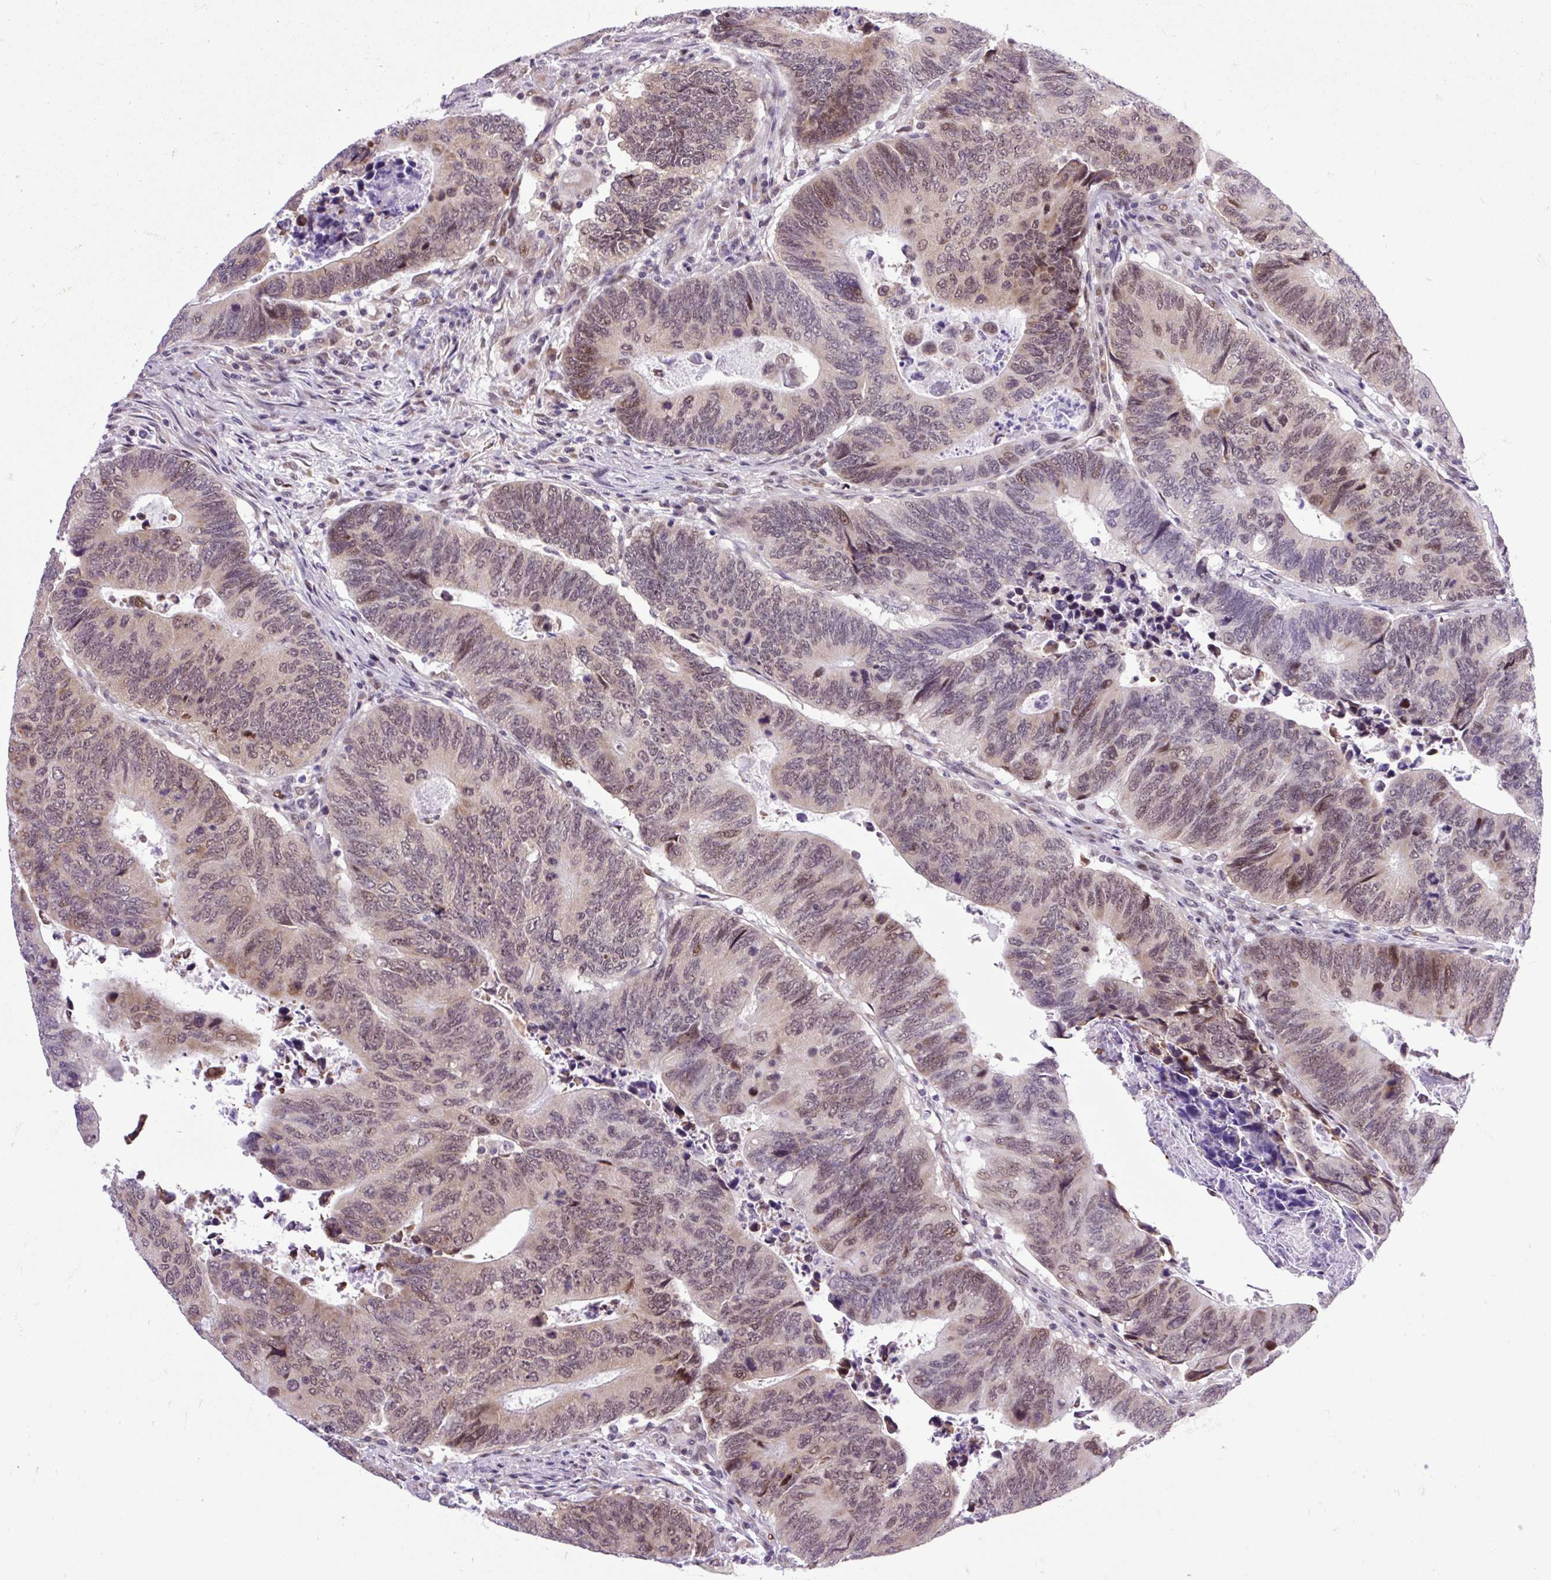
{"staining": {"intensity": "moderate", "quantity": "25%-75%", "location": "nuclear"}, "tissue": "colorectal cancer", "cell_type": "Tumor cells", "image_type": "cancer", "snomed": [{"axis": "morphology", "description": "Adenocarcinoma, NOS"}, {"axis": "topography", "description": "Colon"}], "caption": "Human colorectal cancer (adenocarcinoma) stained with a brown dye shows moderate nuclear positive expression in about 25%-75% of tumor cells.", "gene": "CLK2", "patient": {"sex": "male", "age": 87}}